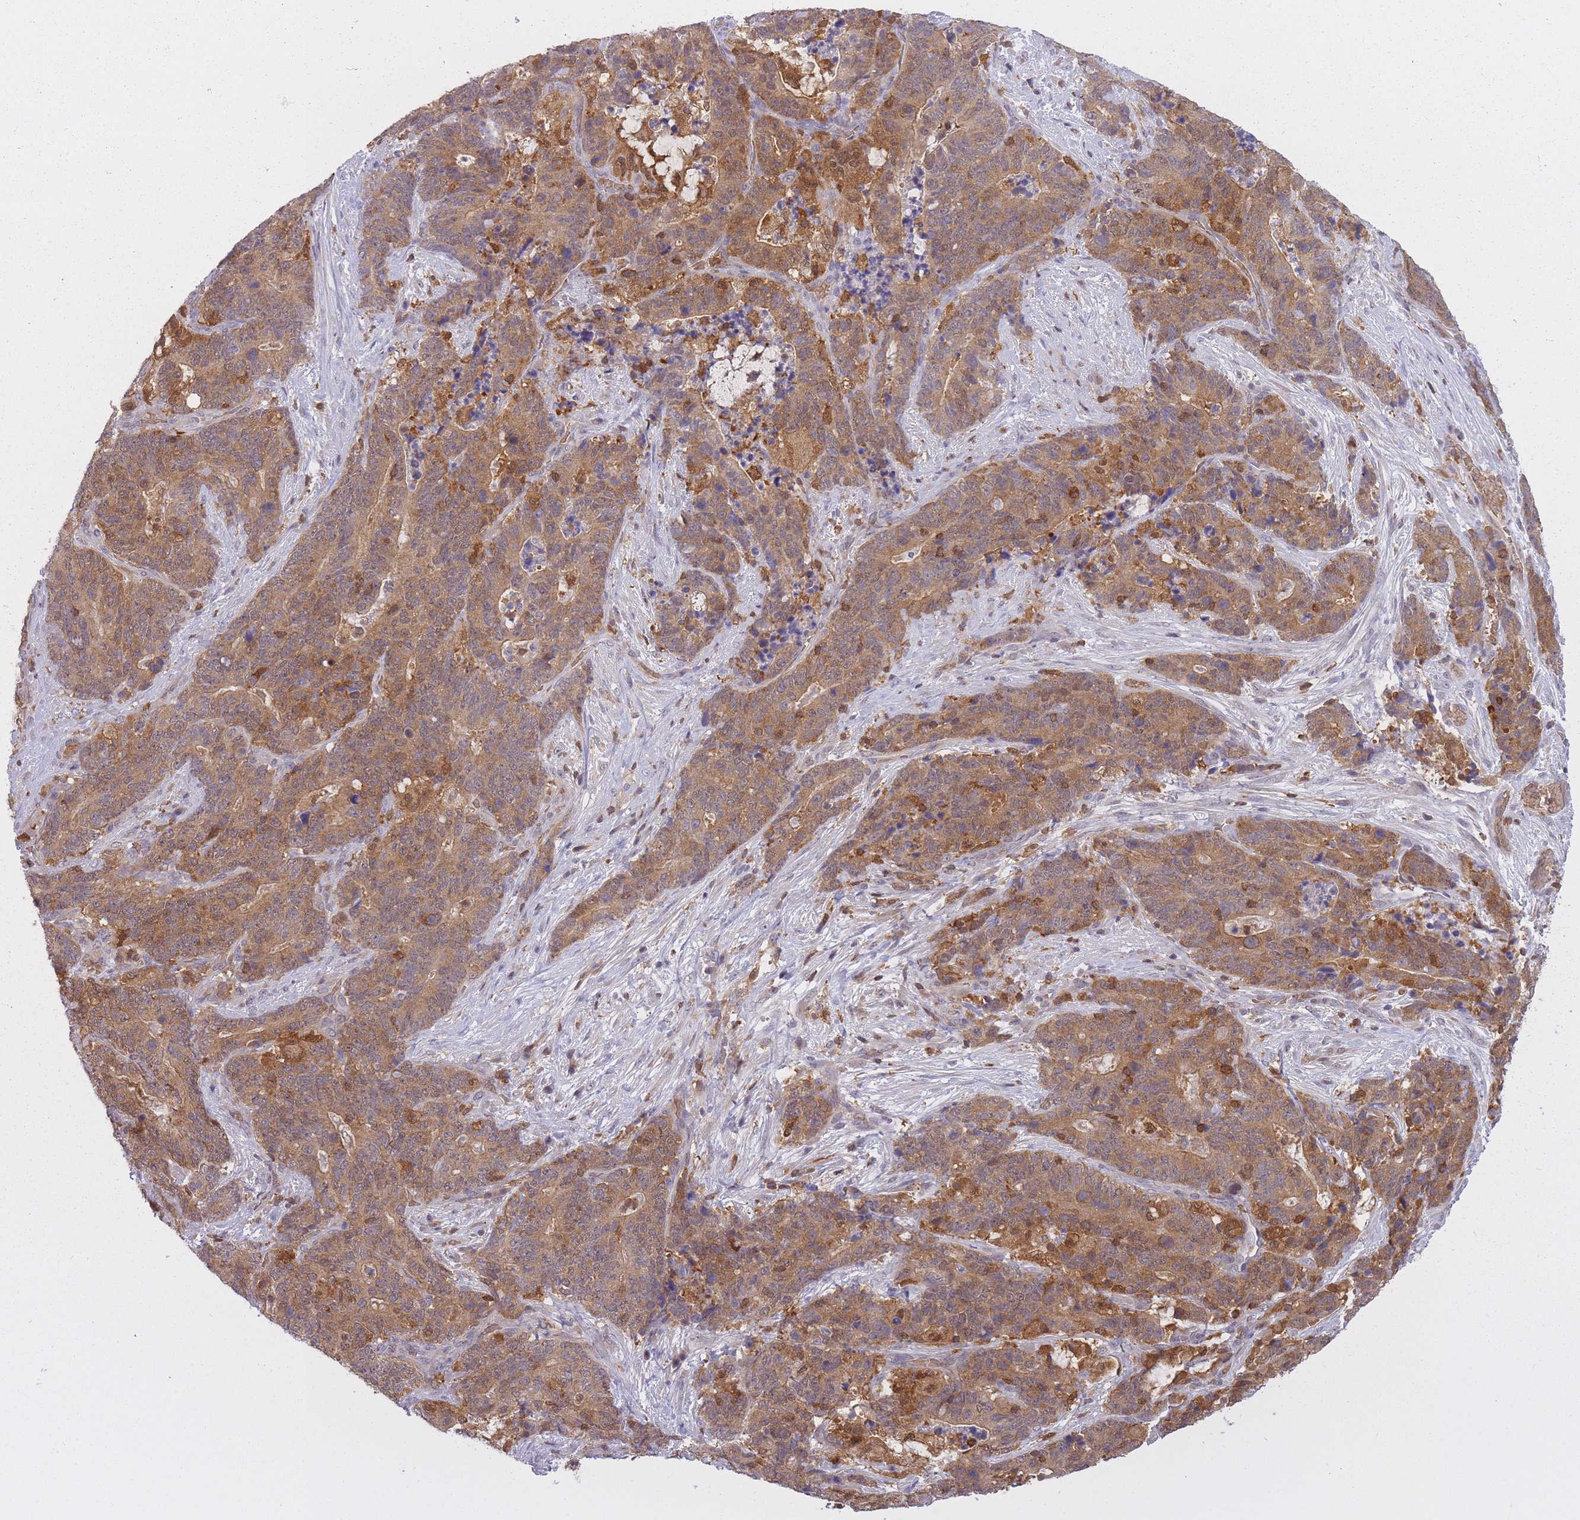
{"staining": {"intensity": "moderate", "quantity": ">75%", "location": "cytoplasmic/membranous,nuclear"}, "tissue": "stomach cancer", "cell_type": "Tumor cells", "image_type": "cancer", "snomed": [{"axis": "morphology", "description": "Normal tissue, NOS"}, {"axis": "morphology", "description": "Adenocarcinoma, NOS"}, {"axis": "topography", "description": "Stomach"}], "caption": "Stomach adenocarcinoma tissue displays moderate cytoplasmic/membranous and nuclear expression in about >75% of tumor cells, visualized by immunohistochemistry.", "gene": "CXorf38", "patient": {"sex": "female", "age": 64}}